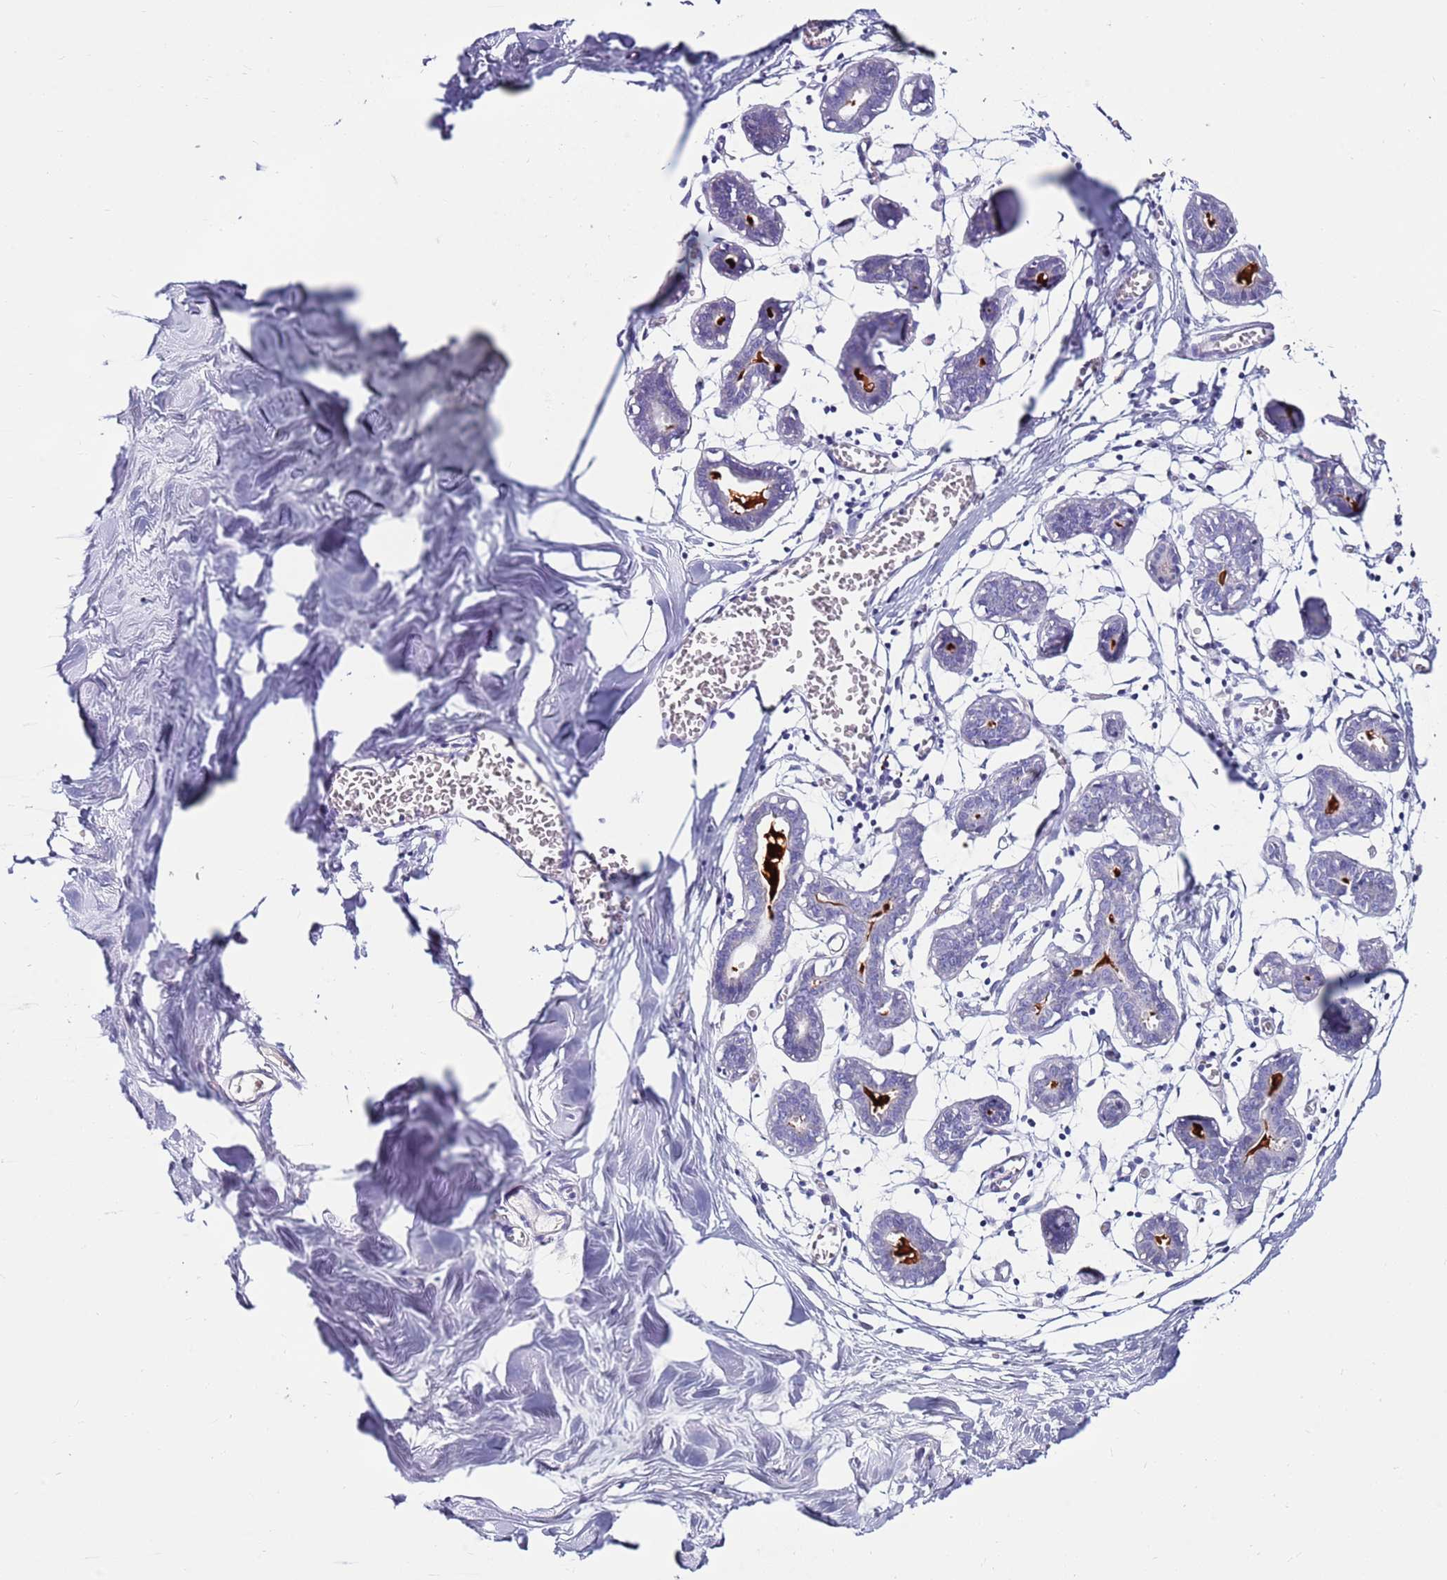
{"staining": {"intensity": "negative", "quantity": "none", "location": "none"}, "tissue": "breast", "cell_type": "Adipocytes", "image_type": "normal", "snomed": [{"axis": "morphology", "description": "Normal tissue, NOS"}, {"axis": "topography", "description": "Breast"}], "caption": "A photomicrograph of human breast is negative for staining in adipocytes. The staining is performed using DAB brown chromogen with nuclei counter-stained in using hematoxylin.", "gene": "EVPLL", "patient": {"sex": "female", "age": 27}}